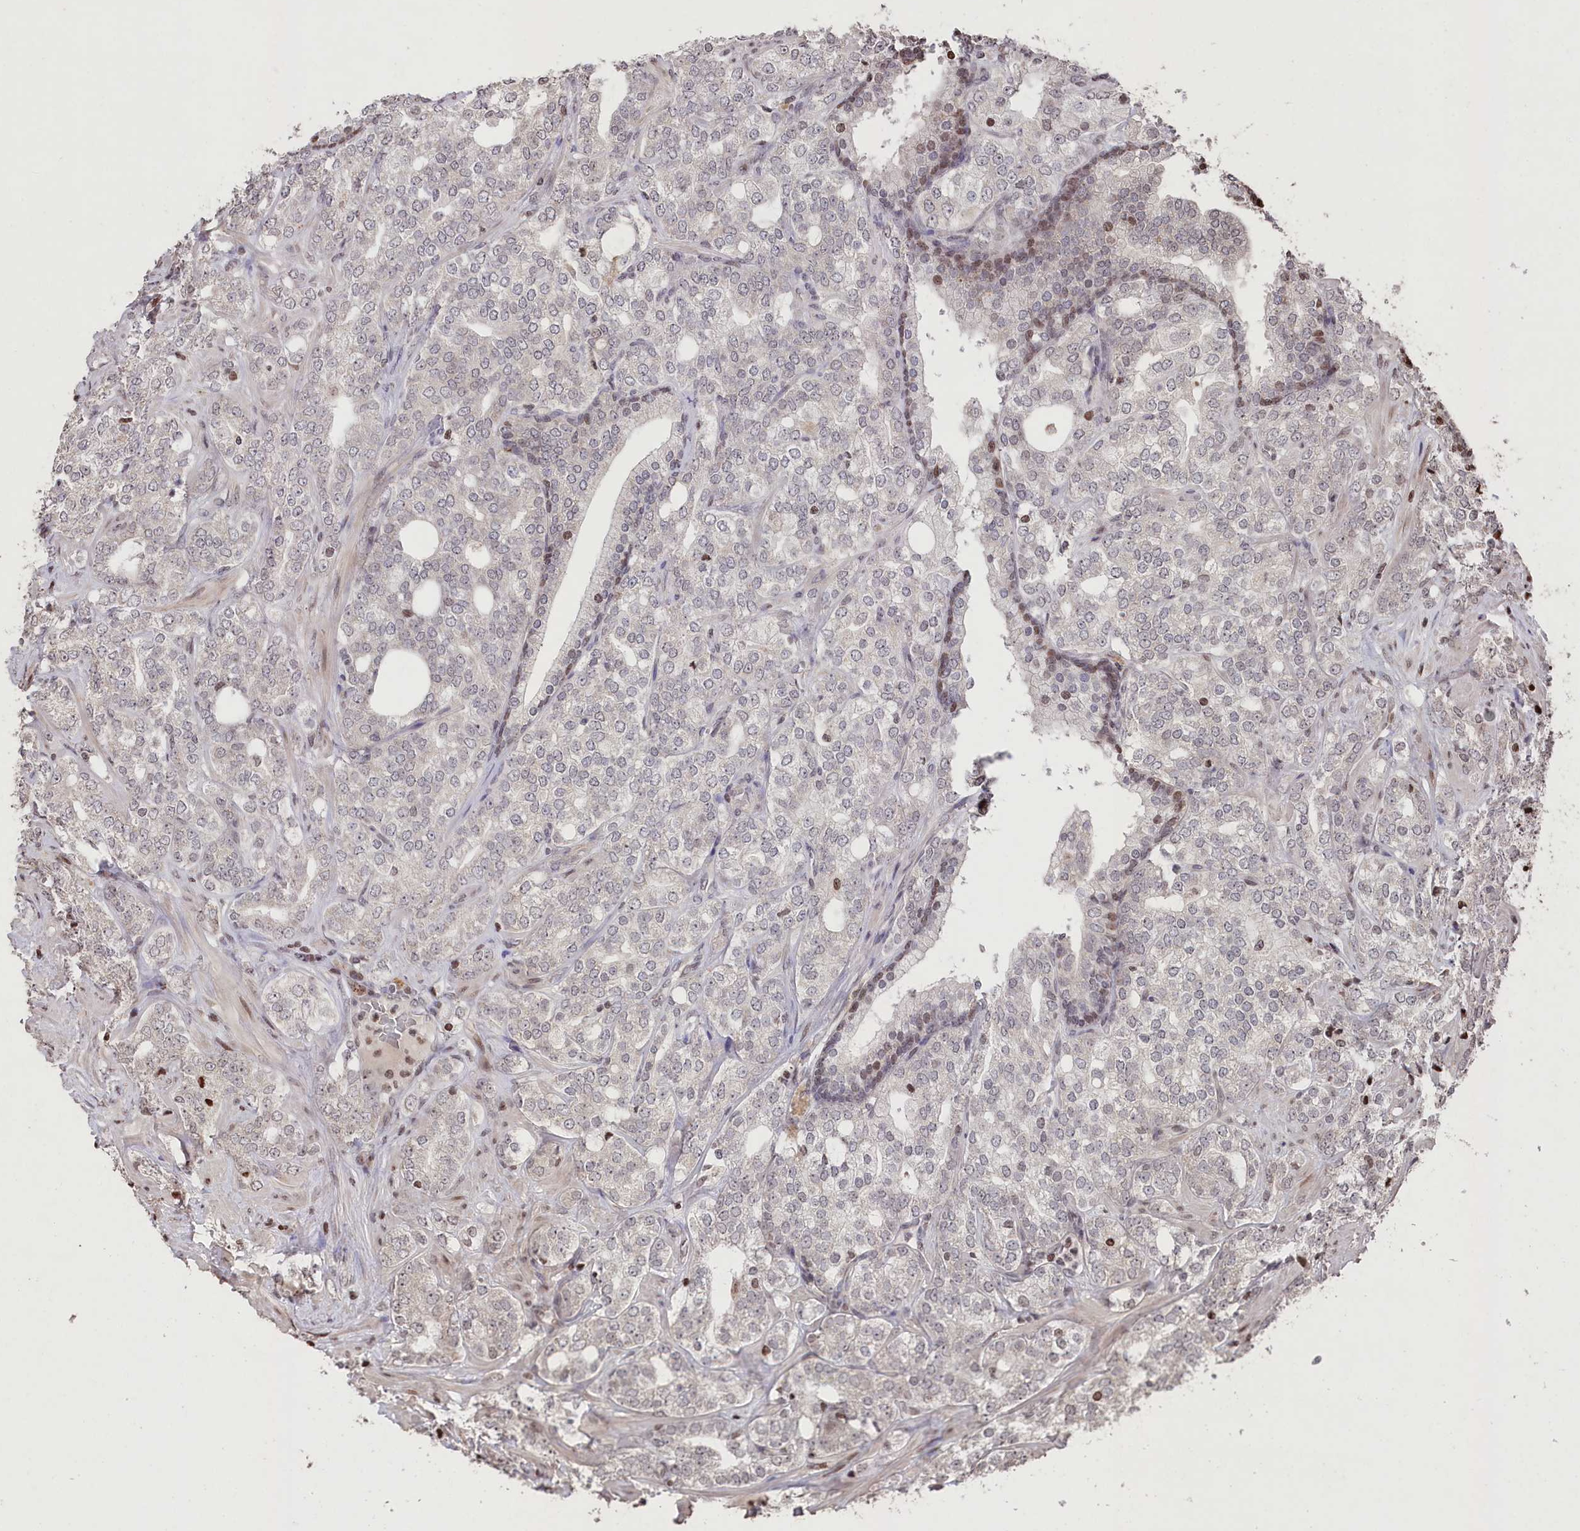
{"staining": {"intensity": "negative", "quantity": "none", "location": "none"}, "tissue": "prostate cancer", "cell_type": "Tumor cells", "image_type": "cancer", "snomed": [{"axis": "morphology", "description": "Adenocarcinoma, High grade"}, {"axis": "topography", "description": "Prostate"}], "caption": "IHC of human prostate cancer (high-grade adenocarcinoma) shows no positivity in tumor cells.", "gene": "CCSER2", "patient": {"sex": "male", "age": 64}}